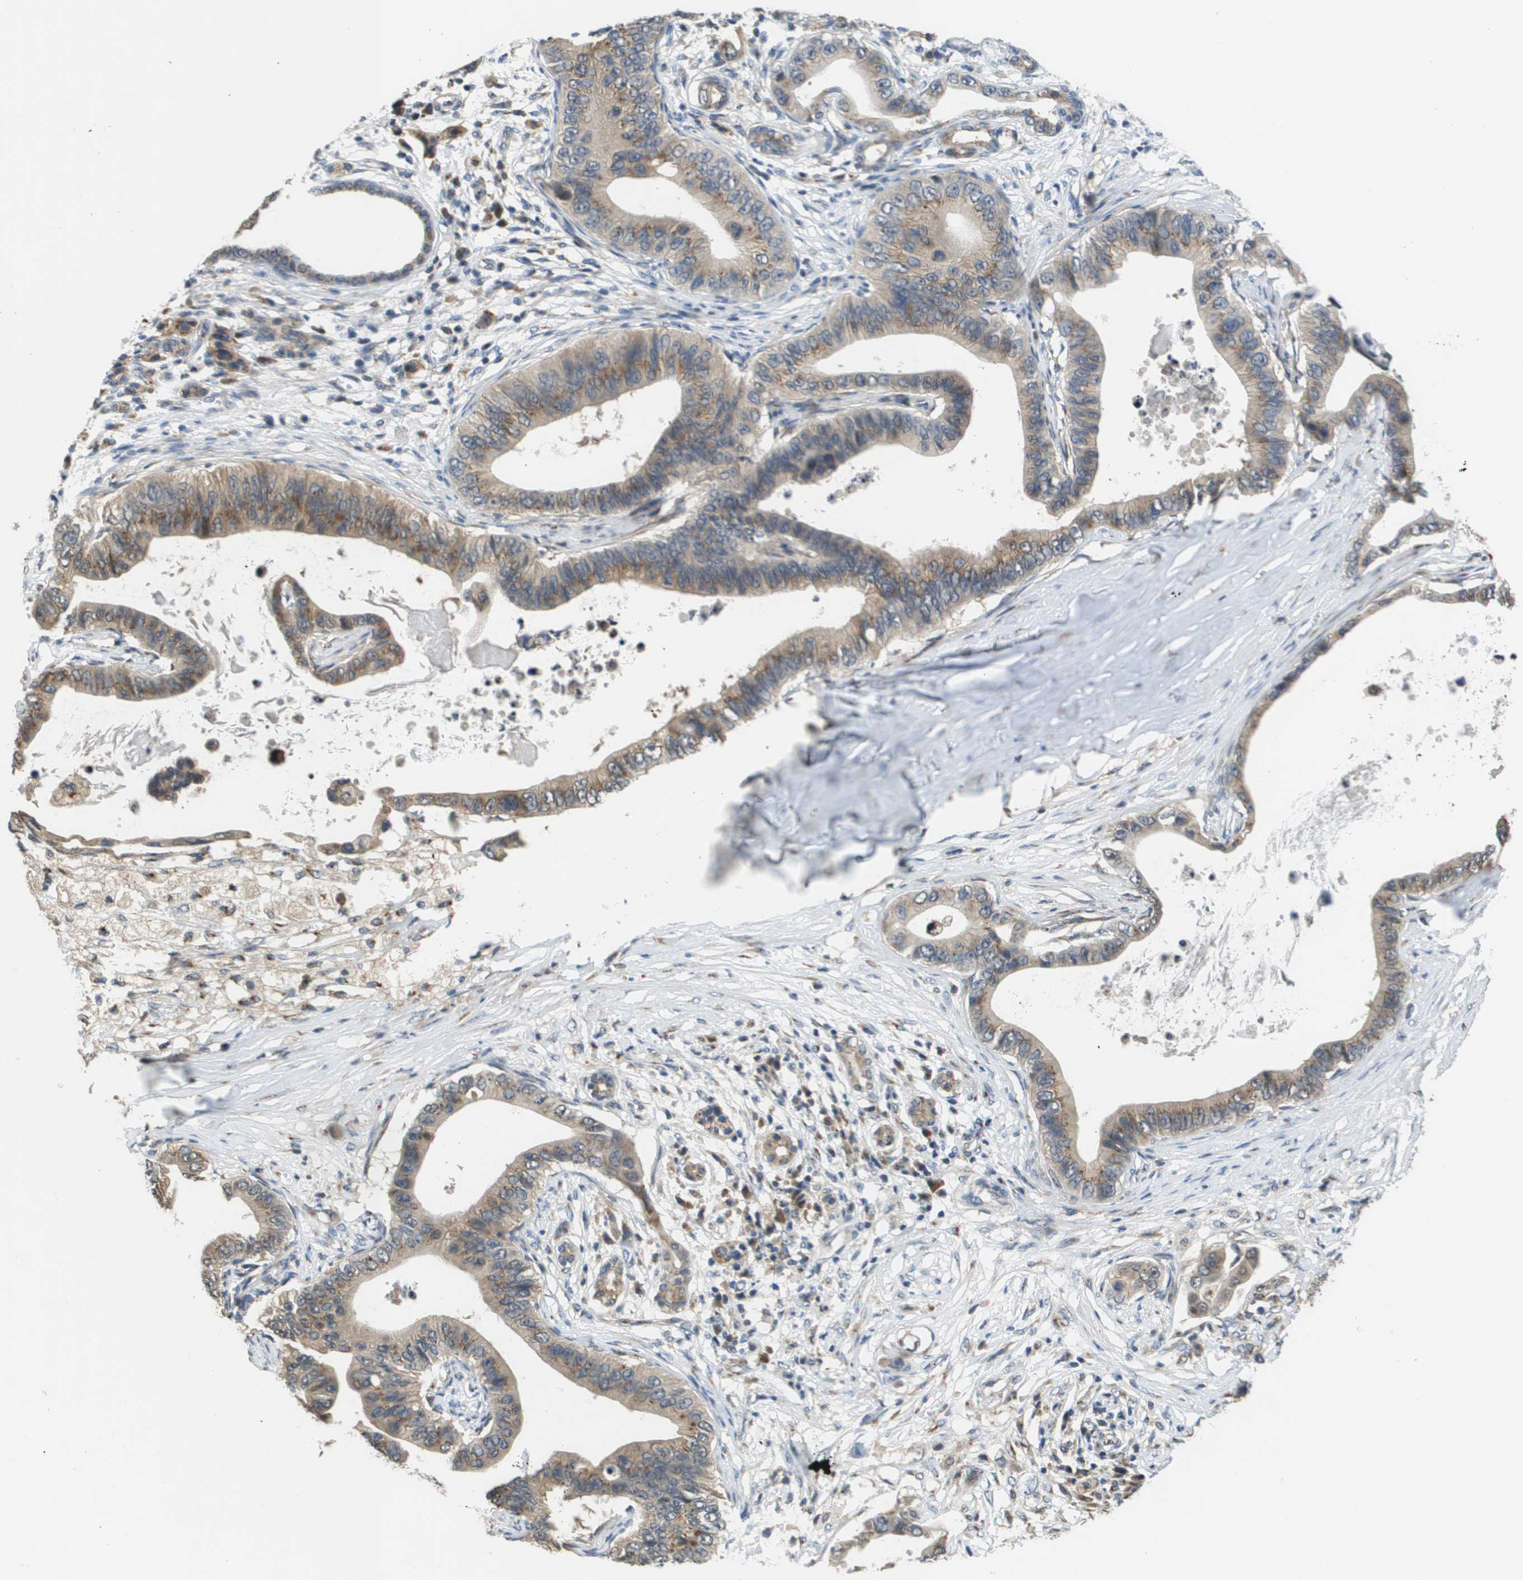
{"staining": {"intensity": "moderate", "quantity": ">75%", "location": "cytoplasmic/membranous"}, "tissue": "pancreatic cancer", "cell_type": "Tumor cells", "image_type": "cancer", "snomed": [{"axis": "morphology", "description": "Adenocarcinoma, NOS"}, {"axis": "topography", "description": "Pancreas"}], "caption": "The immunohistochemical stain highlights moderate cytoplasmic/membranous expression in tumor cells of pancreatic cancer (adenocarcinoma) tissue.", "gene": "PCK1", "patient": {"sex": "male", "age": 77}}